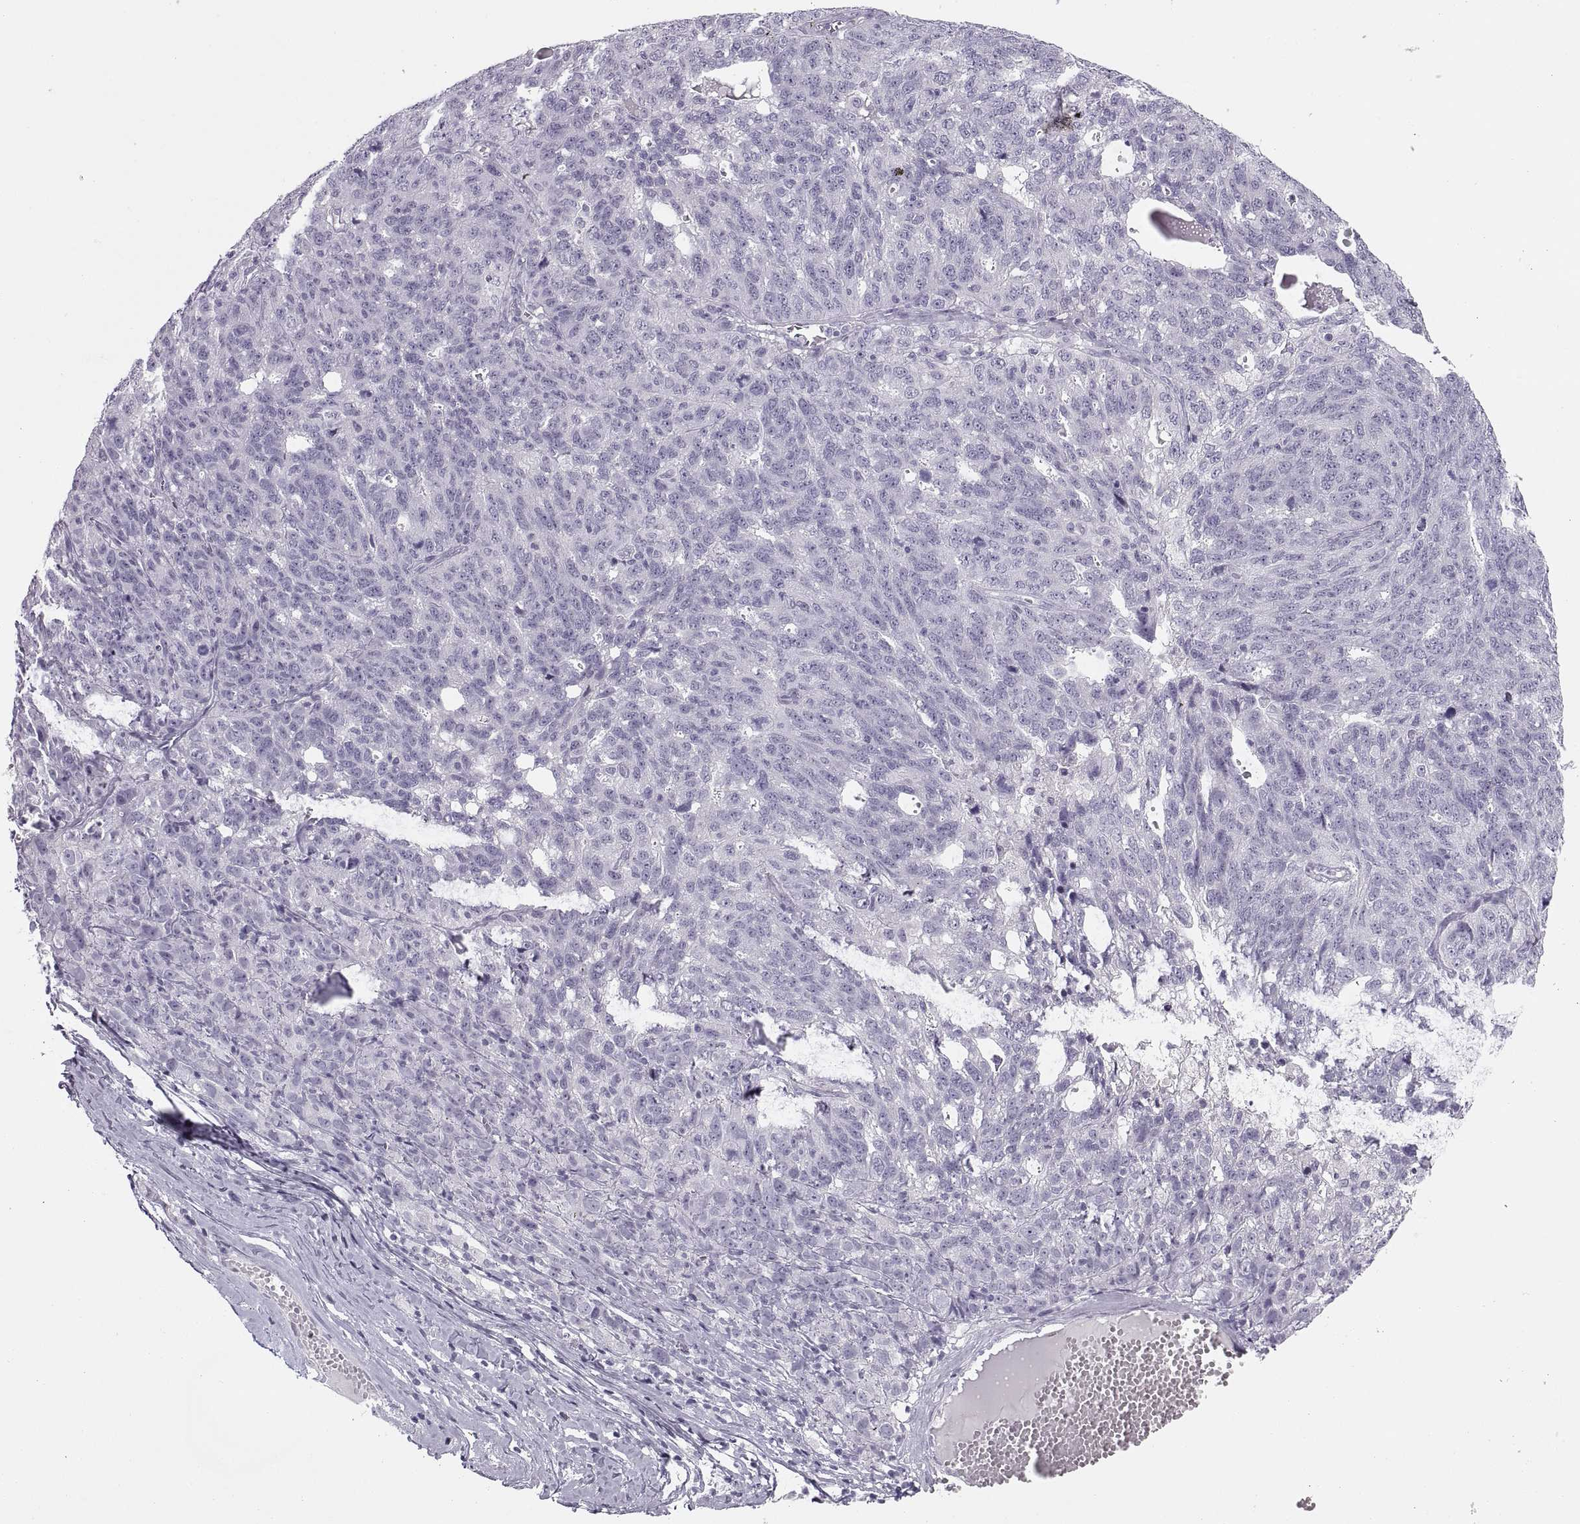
{"staining": {"intensity": "negative", "quantity": "none", "location": "none"}, "tissue": "ovarian cancer", "cell_type": "Tumor cells", "image_type": "cancer", "snomed": [{"axis": "morphology", "description": "Cystadenocarcinoma, serous, NOS"}, {"axis": "topography", "description": "Ovary"}], "caption": "High power microscopy micrograph of an IHC micrograph of serous cystadenocarcinoma (ovarian), revealing no significant positivity in tumor cells.", "gene": "C3orf22", "patient": {"sex": "female", "age": 71}}